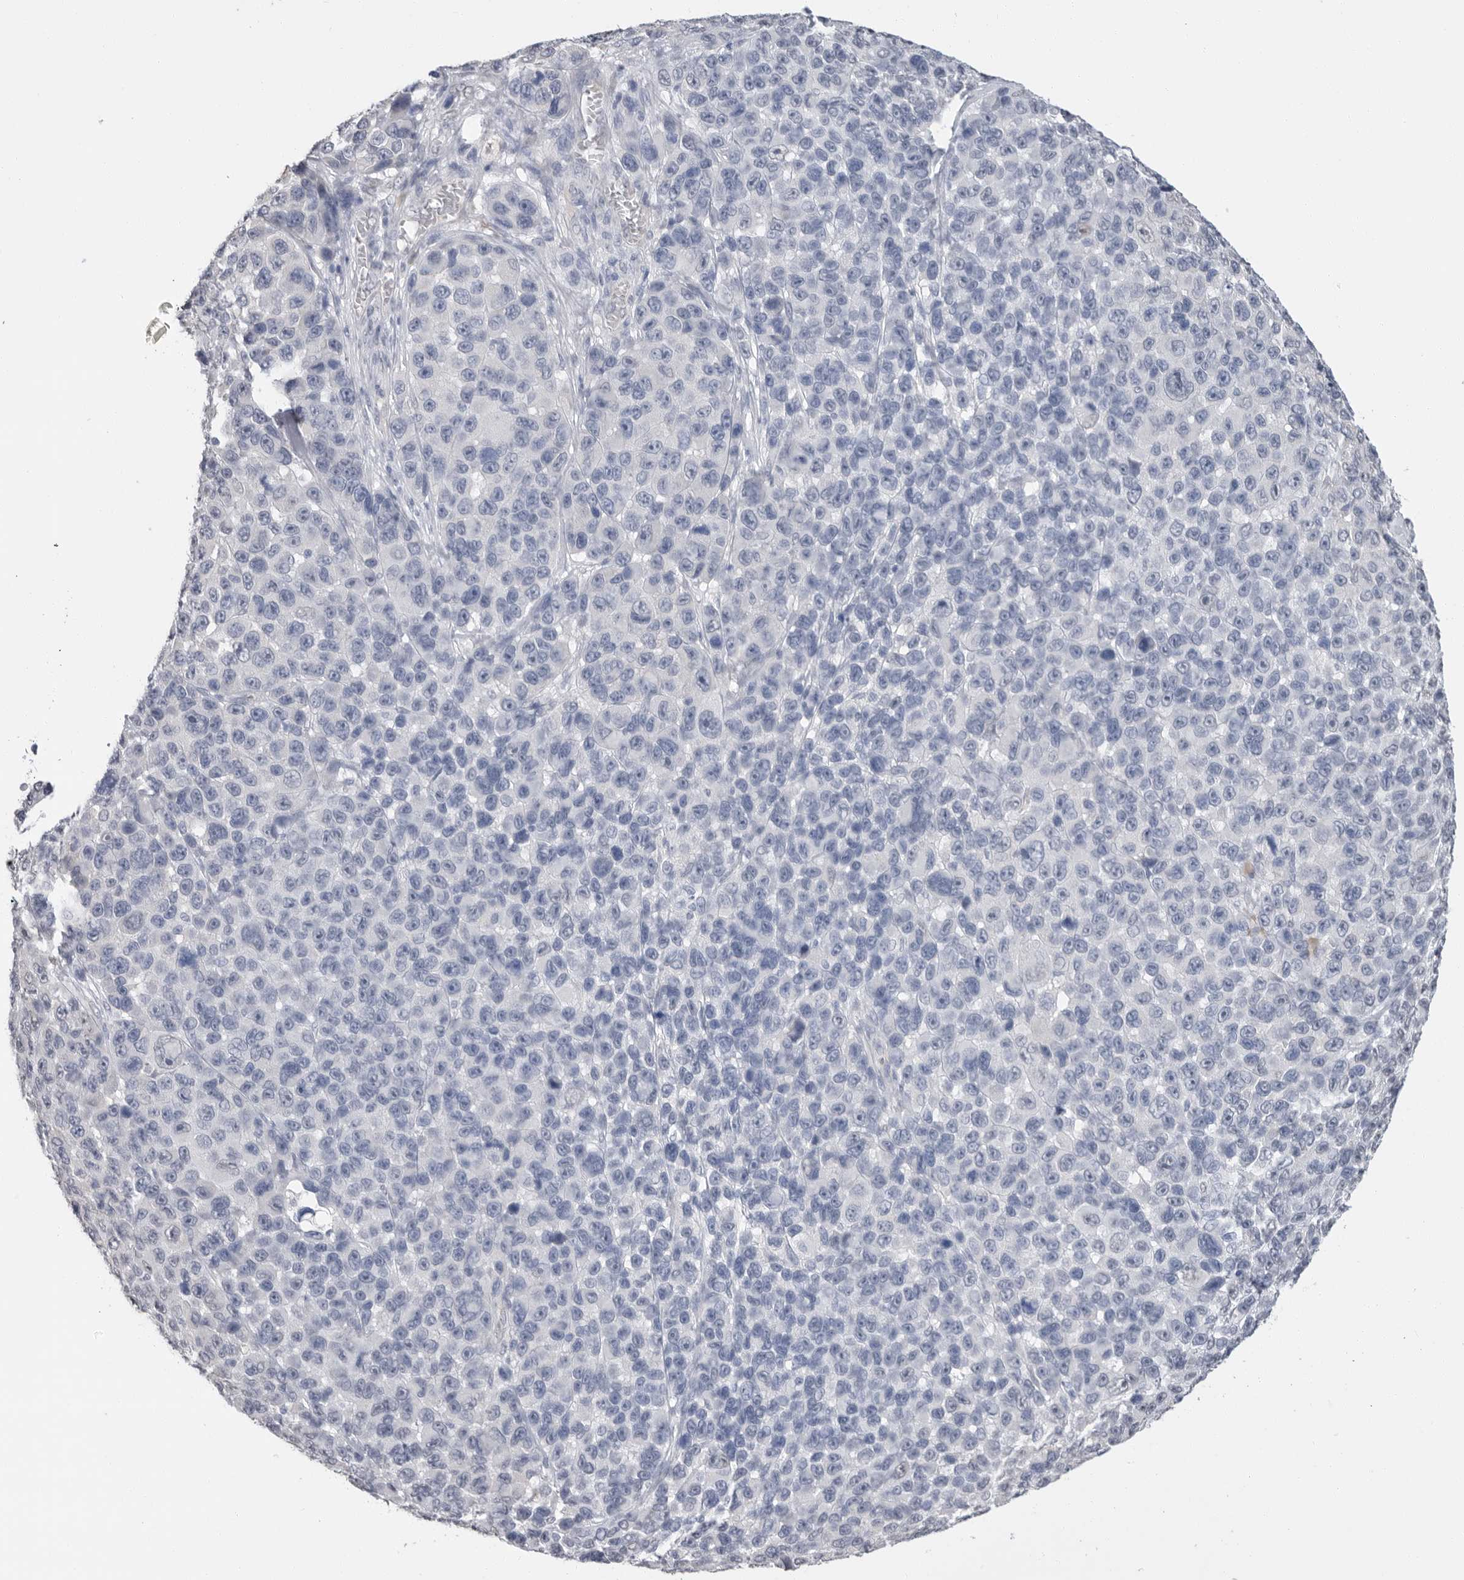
{"staining": {"intensity": "negative", "quantity": "none", "location": "none"}, "tissue": "melanoma", "cell_type": "Tumor cells", "image_type": "cancer", "snomed": [{"axis": "morphology", "description": "Malignant melanoma, NOS"}, {"axis": "topography", "description": "Skin"}], "caption": "The image demonstrates no significant positivity in tumor cells of melanoma.", "gene": "ARHGEF10", "patient": {"sex": "male", "age": 53}}